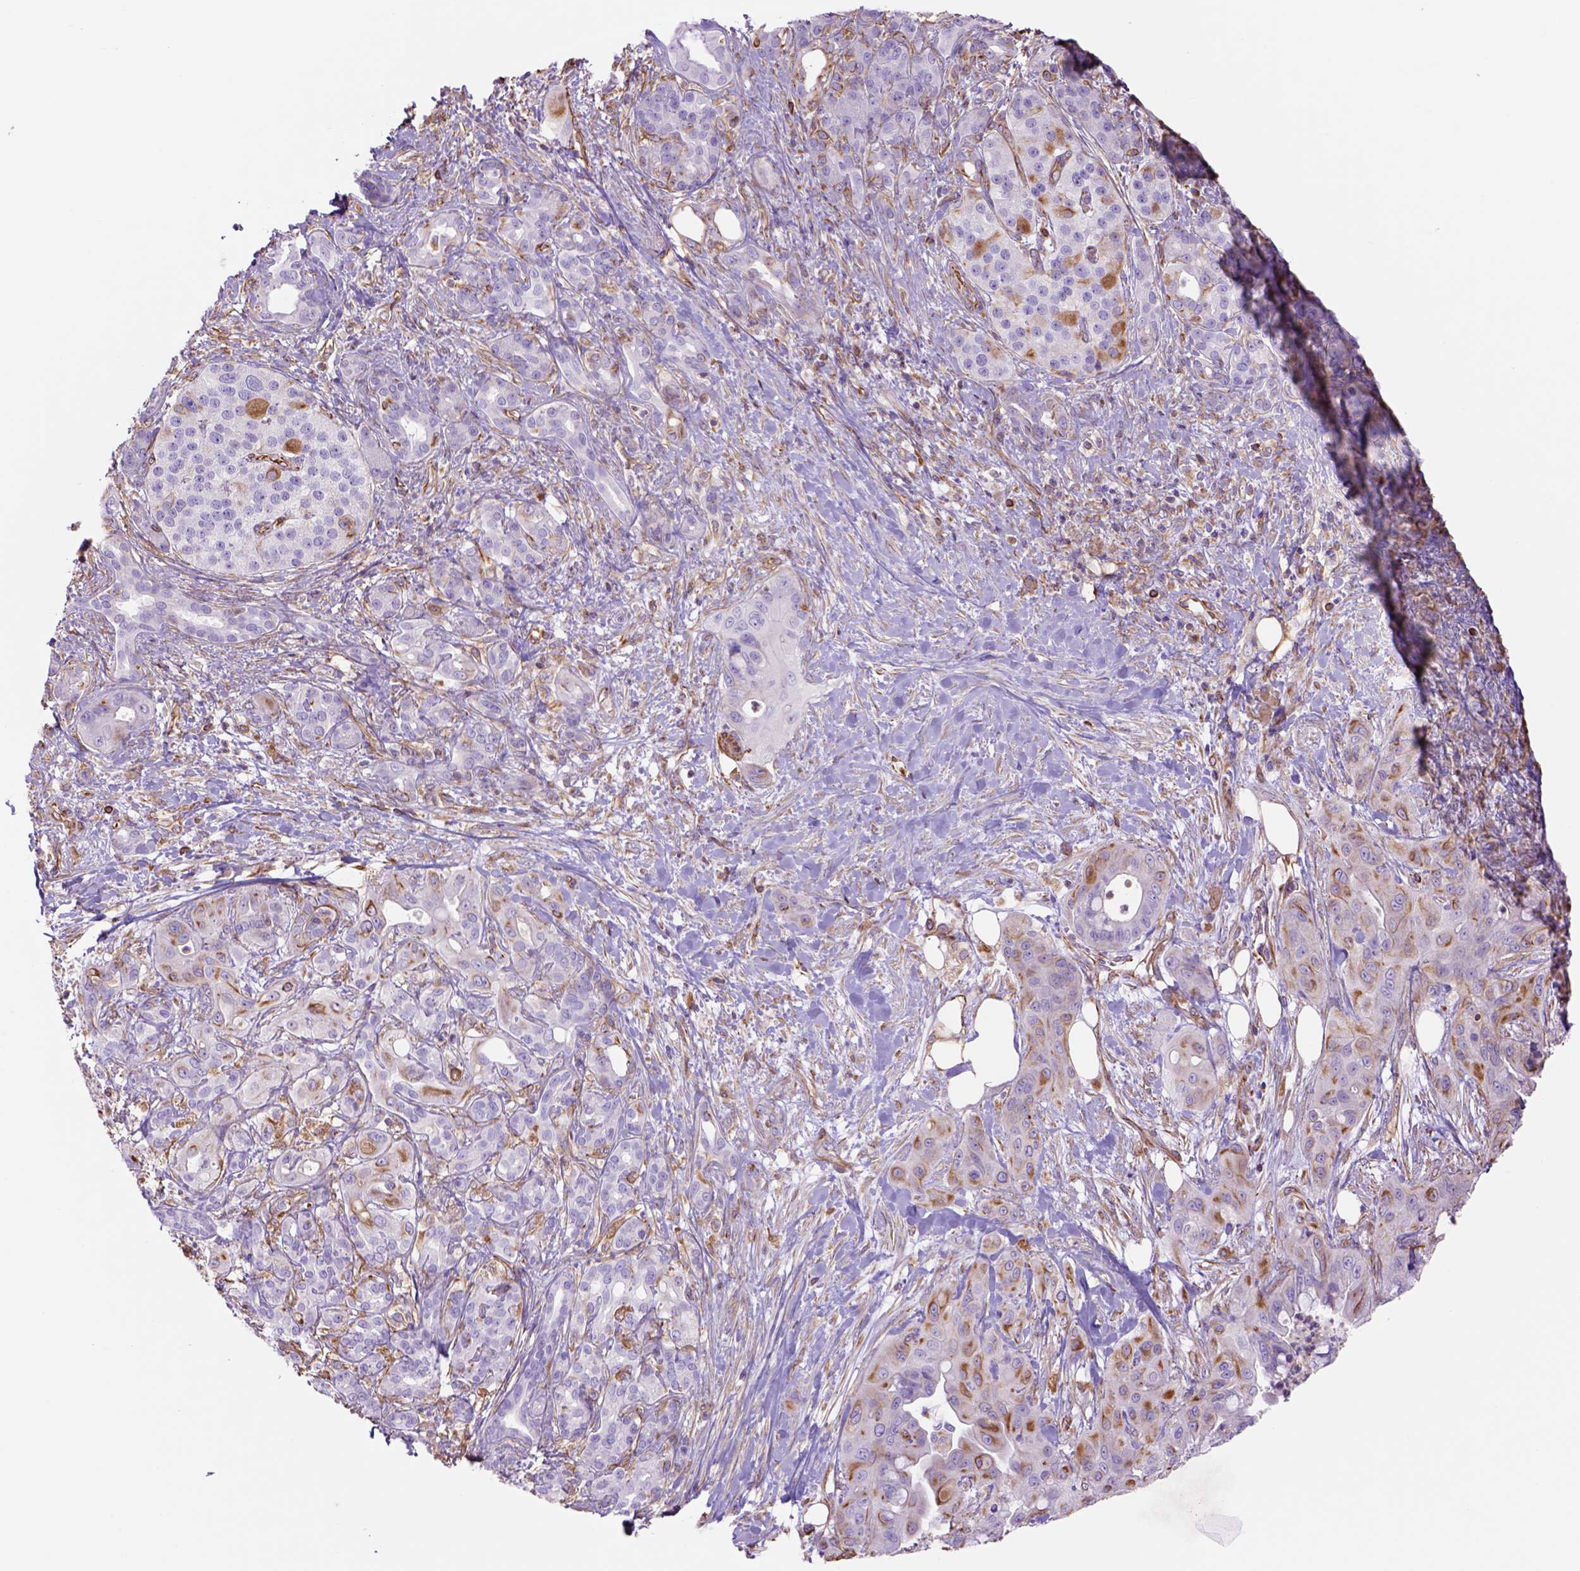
{"staining": {"intensity": "moderate", "quantity": "25%-75%", "location": "cytoplasmic/membranous"}, "tissue": "pancreatic cancer", "cell_type": "Tumor cells", "image_type": "cancer", "snomed": [{"axis": "morphology", "description": "Adenocarcinoma, NOS"}, {"axis": "topography", "description": "Pancreas"}], "caption": "Pancreatic adenocarcinoma was stained to show a protein in brown. There is medium levels of moderate cytoplasmic/membranous positivity in approximately 25%-75% of tumor cells. Ihc stains the protein of interest in brown and the nuclei are stained blue.", "gene": "ZZZ3", "patient": {"sex": "male", "age": 71}}